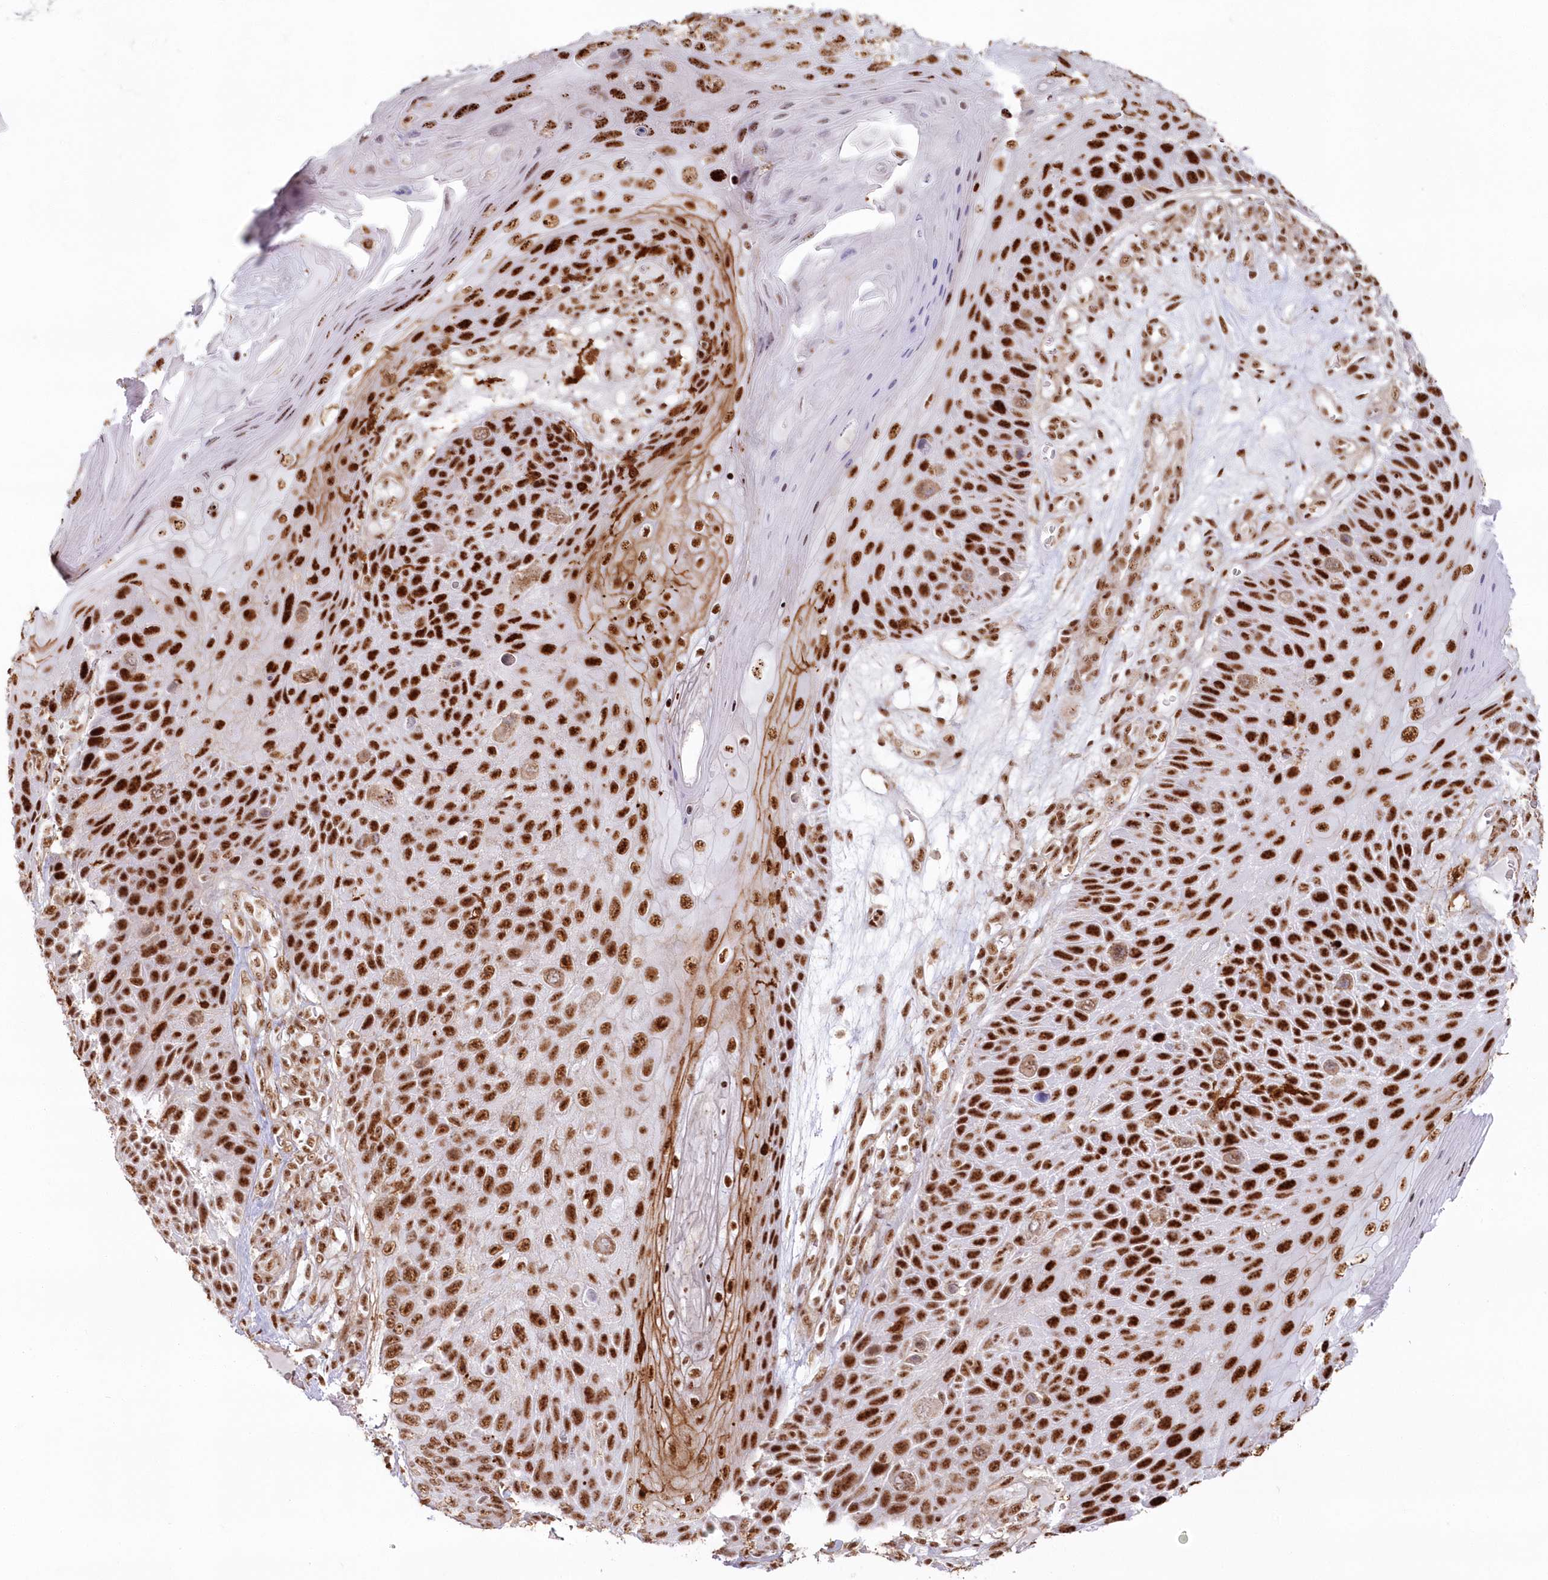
{"staining": {"intensity": "strong", "quantity": ">75%", "location": "nuclear"}, "tissue": "skin cancer", "cell_type": "Tumor cells", "image_type": "cancer", "snomed": [{"axis": "morphology", "description": "Squamous cell carcinoma, NOS"}, {"axis": "topography", "description": "Skin"}], "caption": "Immunohistochemistry (IHC) of skin cancer (squamous cell carcinoma) displays high levels of strong nuclear staining in about >75% of tumor cells.", "gene": "DDX46", "patient": {"sex": "female", "age": 88}}